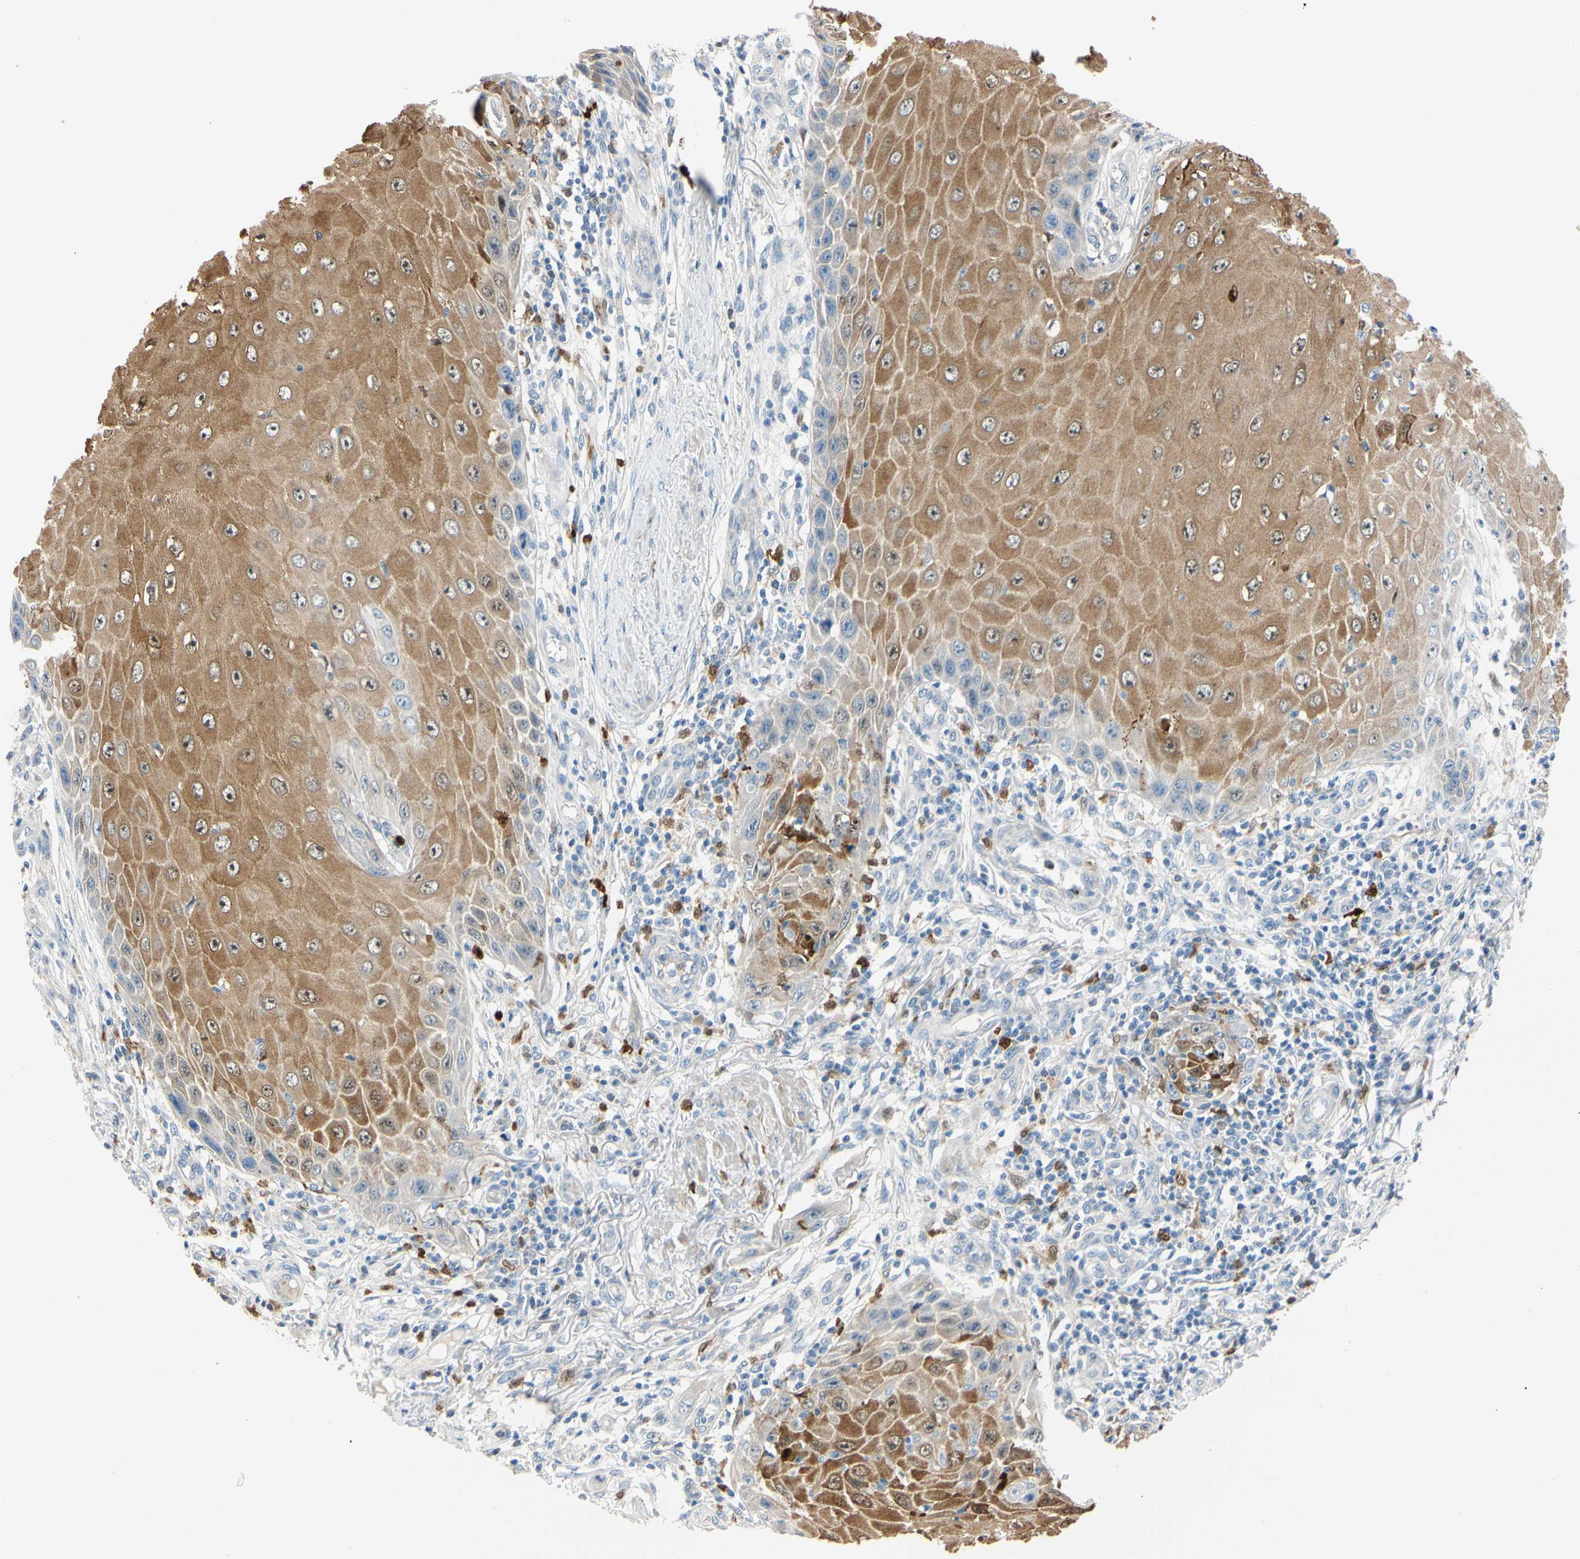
{"staining": {"intensity": "moderate", "quantity": "25%-75%", "location": "cytoplasmic/membranous"}, "tissue": "skin cancer", "cell_type": "Tumor cells", "image_type": "cancer", "snomed": [{"axis": "morphology", "description": "Squamous cell carcinoma, NOS"}, {"axis": "topography", "description": "Skin"}], "caption": "Immunohistochemical staining of skin cancer demonstrates medium levels of moderate cytoplasmic/membranous positivity in approximately 25%-75% of tumor cells.", "gene": "TRAF5", "patient": {"sex": "female", "age": 73}}